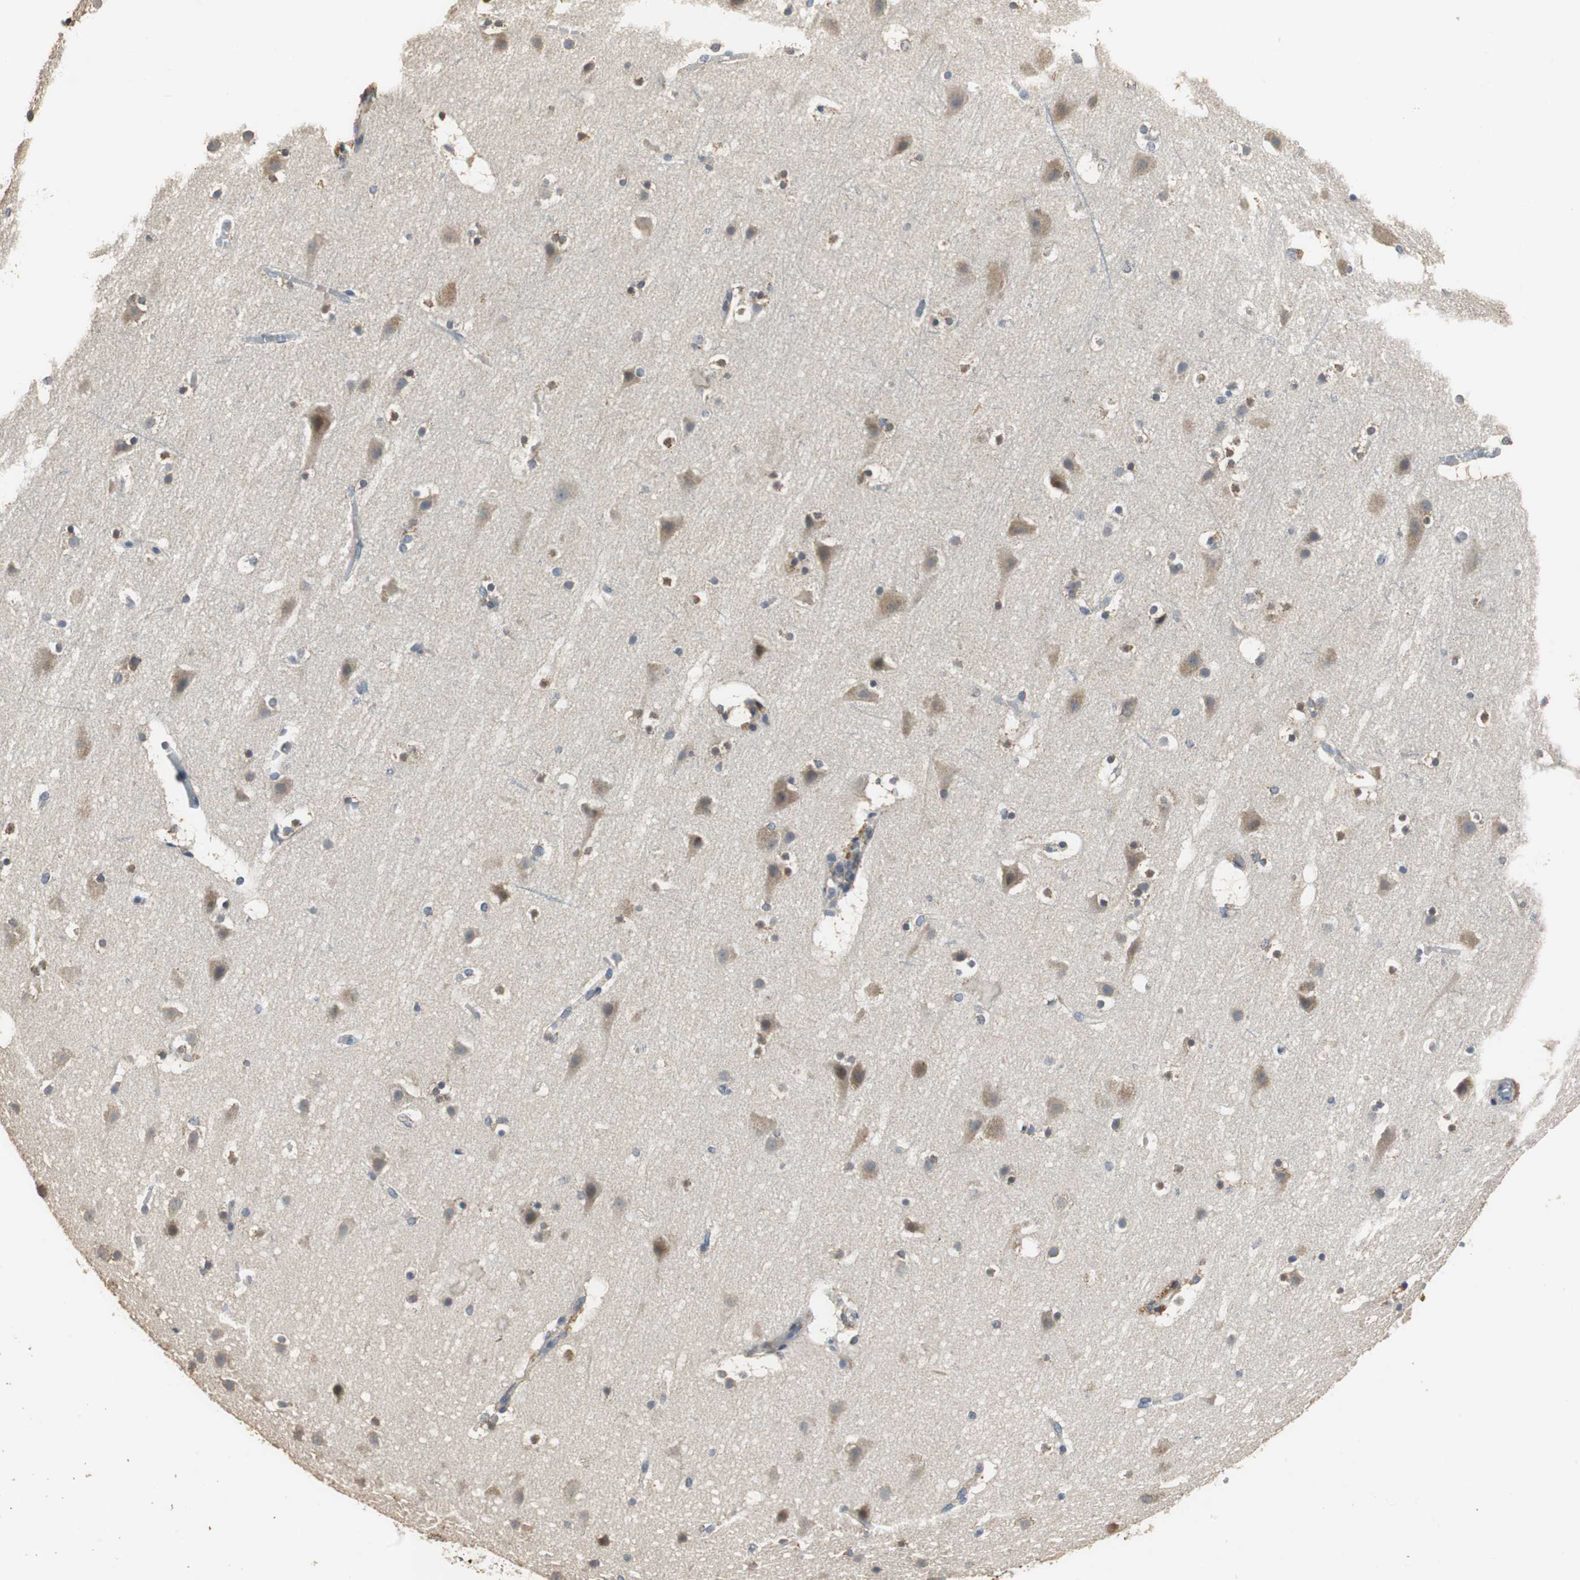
{"staining": {"intensity": "weak", "quantity": "25%-75%", "location": "cytoplasmic/membranous"}, "tissue": "cerebral cortex", "cell_type": "Endothelial cells", "image_type": "normal", "snomed": [{"axis": "morphology", "description": "Normal tissue, NOS"}, {"axis": "topography", "description": "Cerebral cortex"}], "caption": "Immunohistochemistry (IHC) of normal cerebral cortex demonstrates low levels of weak cytoplasmic/membranous staining in approximately 25%-75% of endothelial cells.", "gene": "HMGCL", "patient": {"sex": "male", "age": 45}}